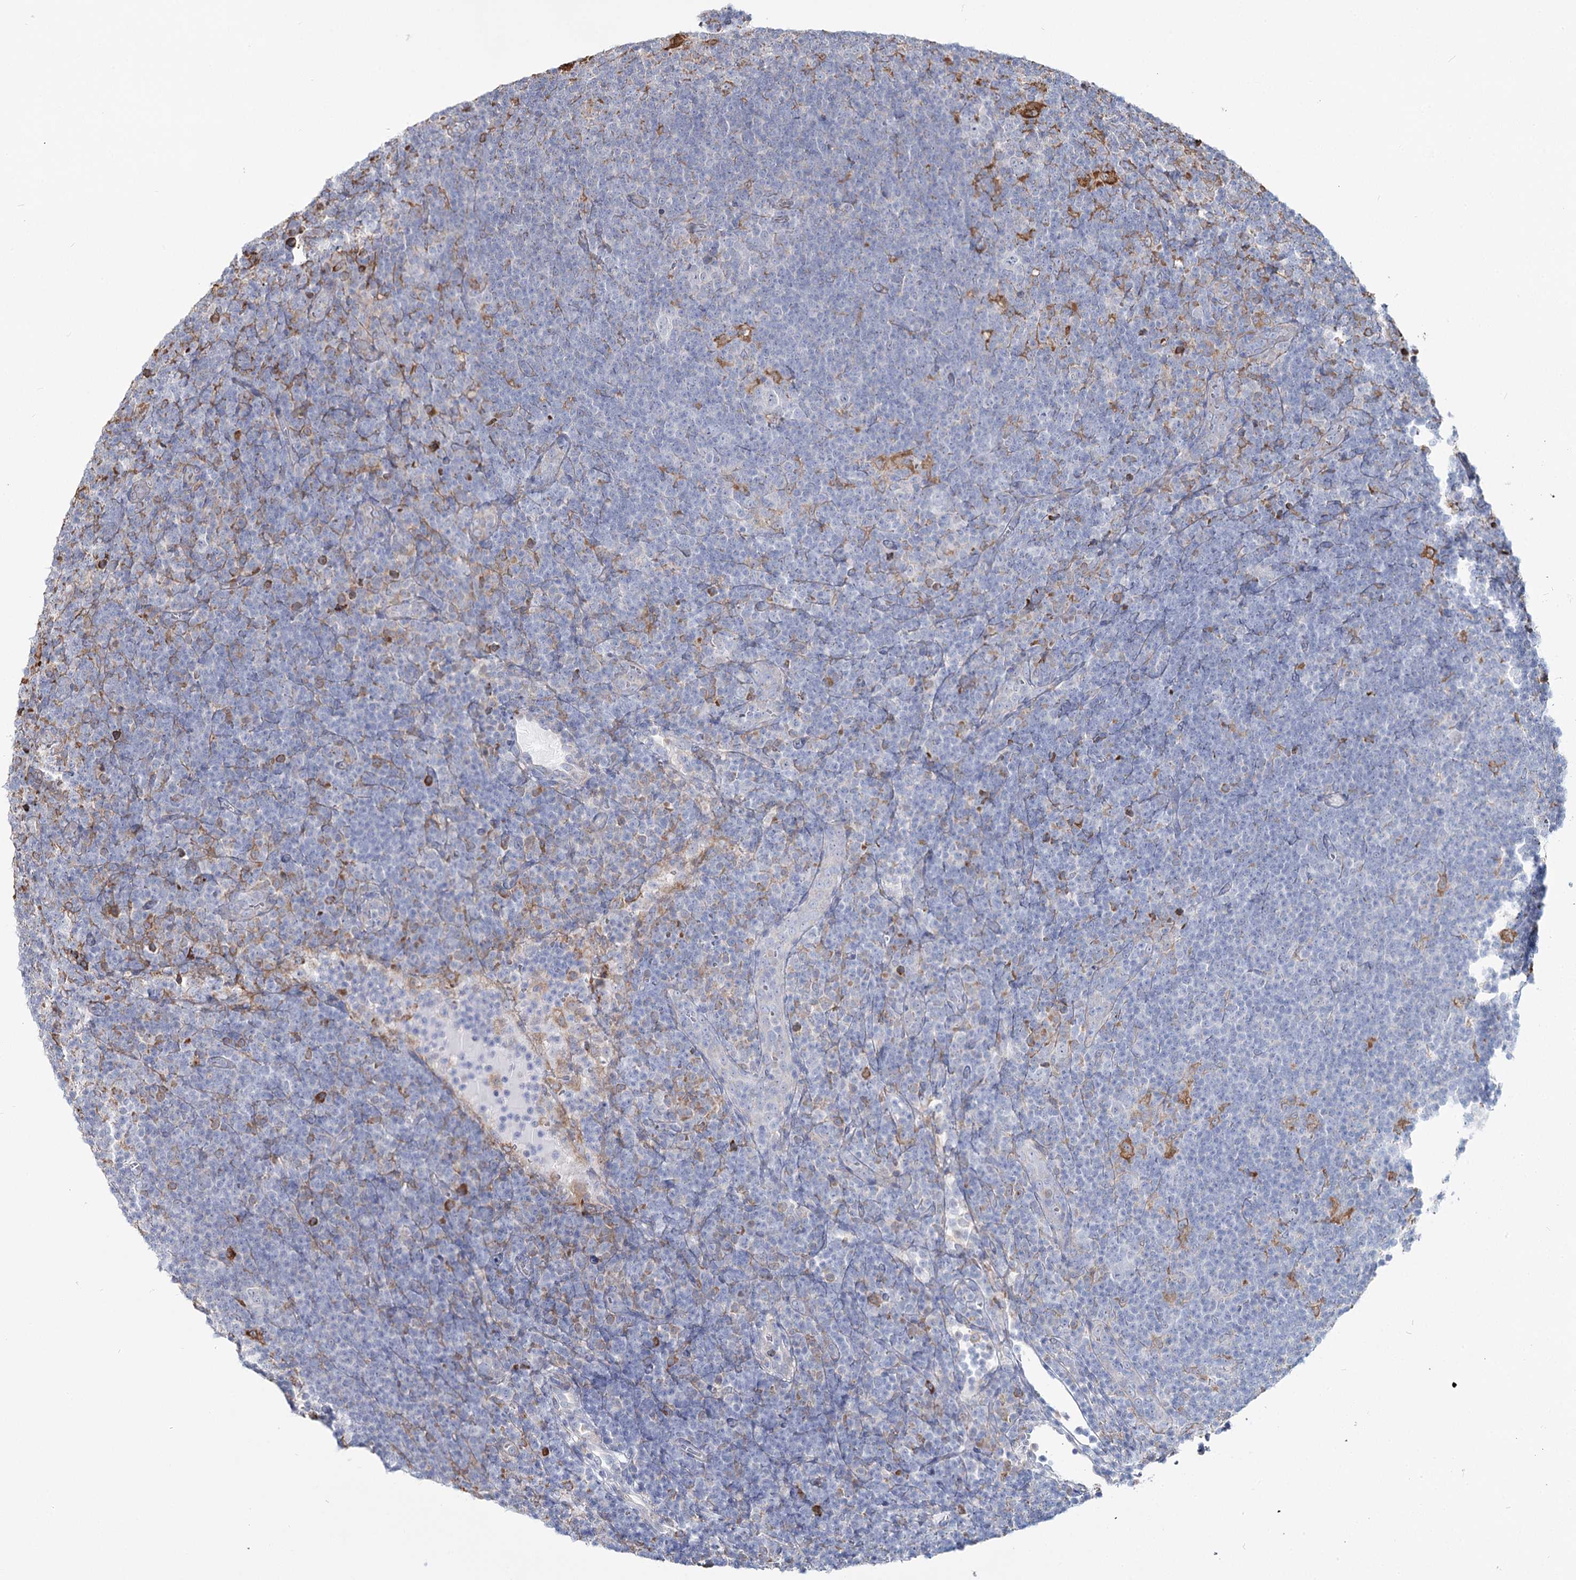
{"staining": {"intensity": "negative", "quantity": "none", "location": "none"}, "tissue": "lymphoma", "cell_type": "Tumor cells", "image_type": "cancer", "snomed": [{"axis": "morphology", "description": "Hodgkin's disease, NOS"}, {"axis": "topography", "description": "Lymph node"}], "caption": "The histopathology image reveals no significant positivity in tumor cells of lymphoma. The staining is performed using DAB brown chromogen with nuclei counter-stained in using hematoxylin.", "gene": "ZCCHC9", "patient": {"sex": "female", "age": 57}}